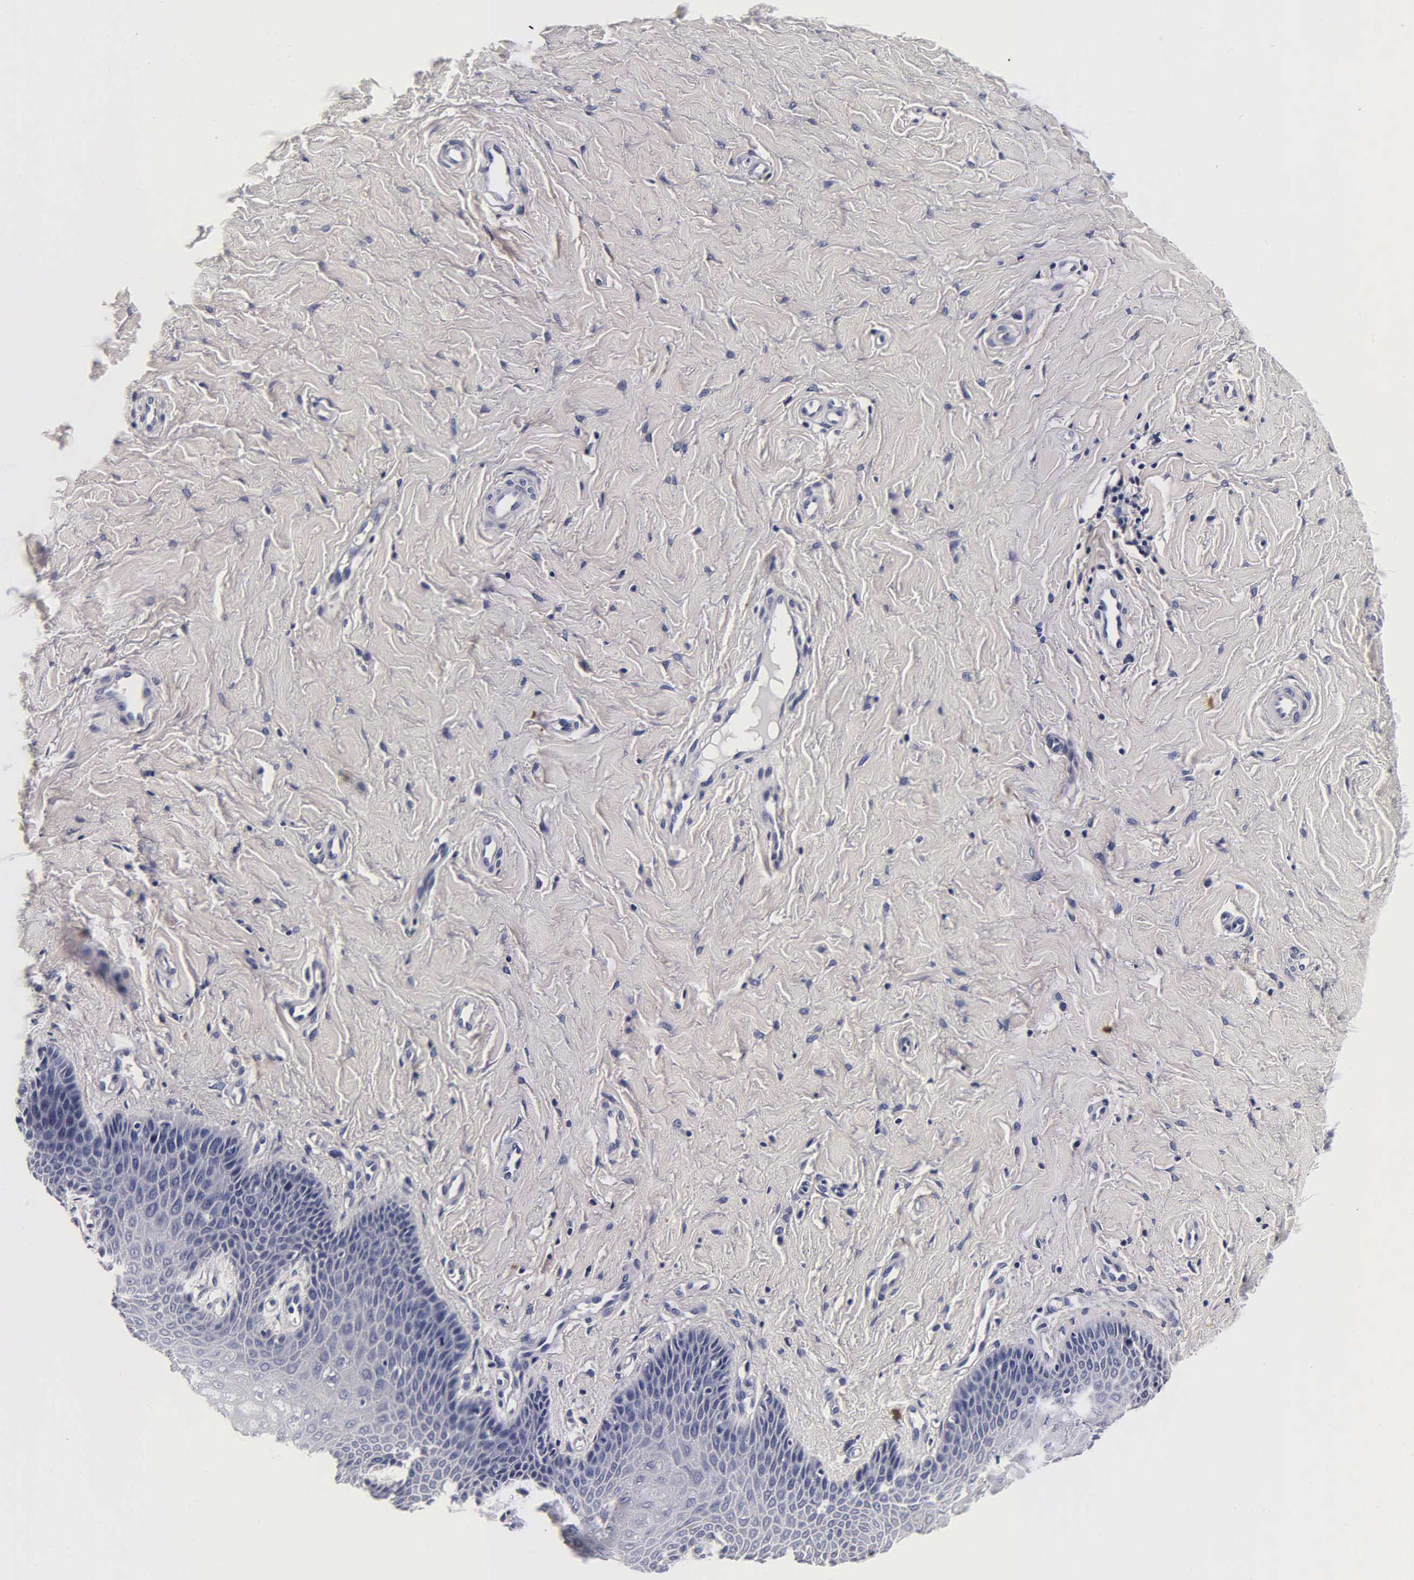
{"staining": {"intensity": "negative", "quantity": "none", "location": "none"}, "tissue": "vagina", "cell_type": "Squamous epithelial cells", "image_type": "normal", "snomed": [{"axis": "morphology", "description": "Normal tissue, NOS"}, {"axis": "topography", "description": "Vagina"}], "caption": "High power microscopy micrograph of an IHC micrograph of normal vagina, revealing no significant expression in squamous epithelial cells.", "gene": "TG", "patient": {"sex": "female", "age": 68}}